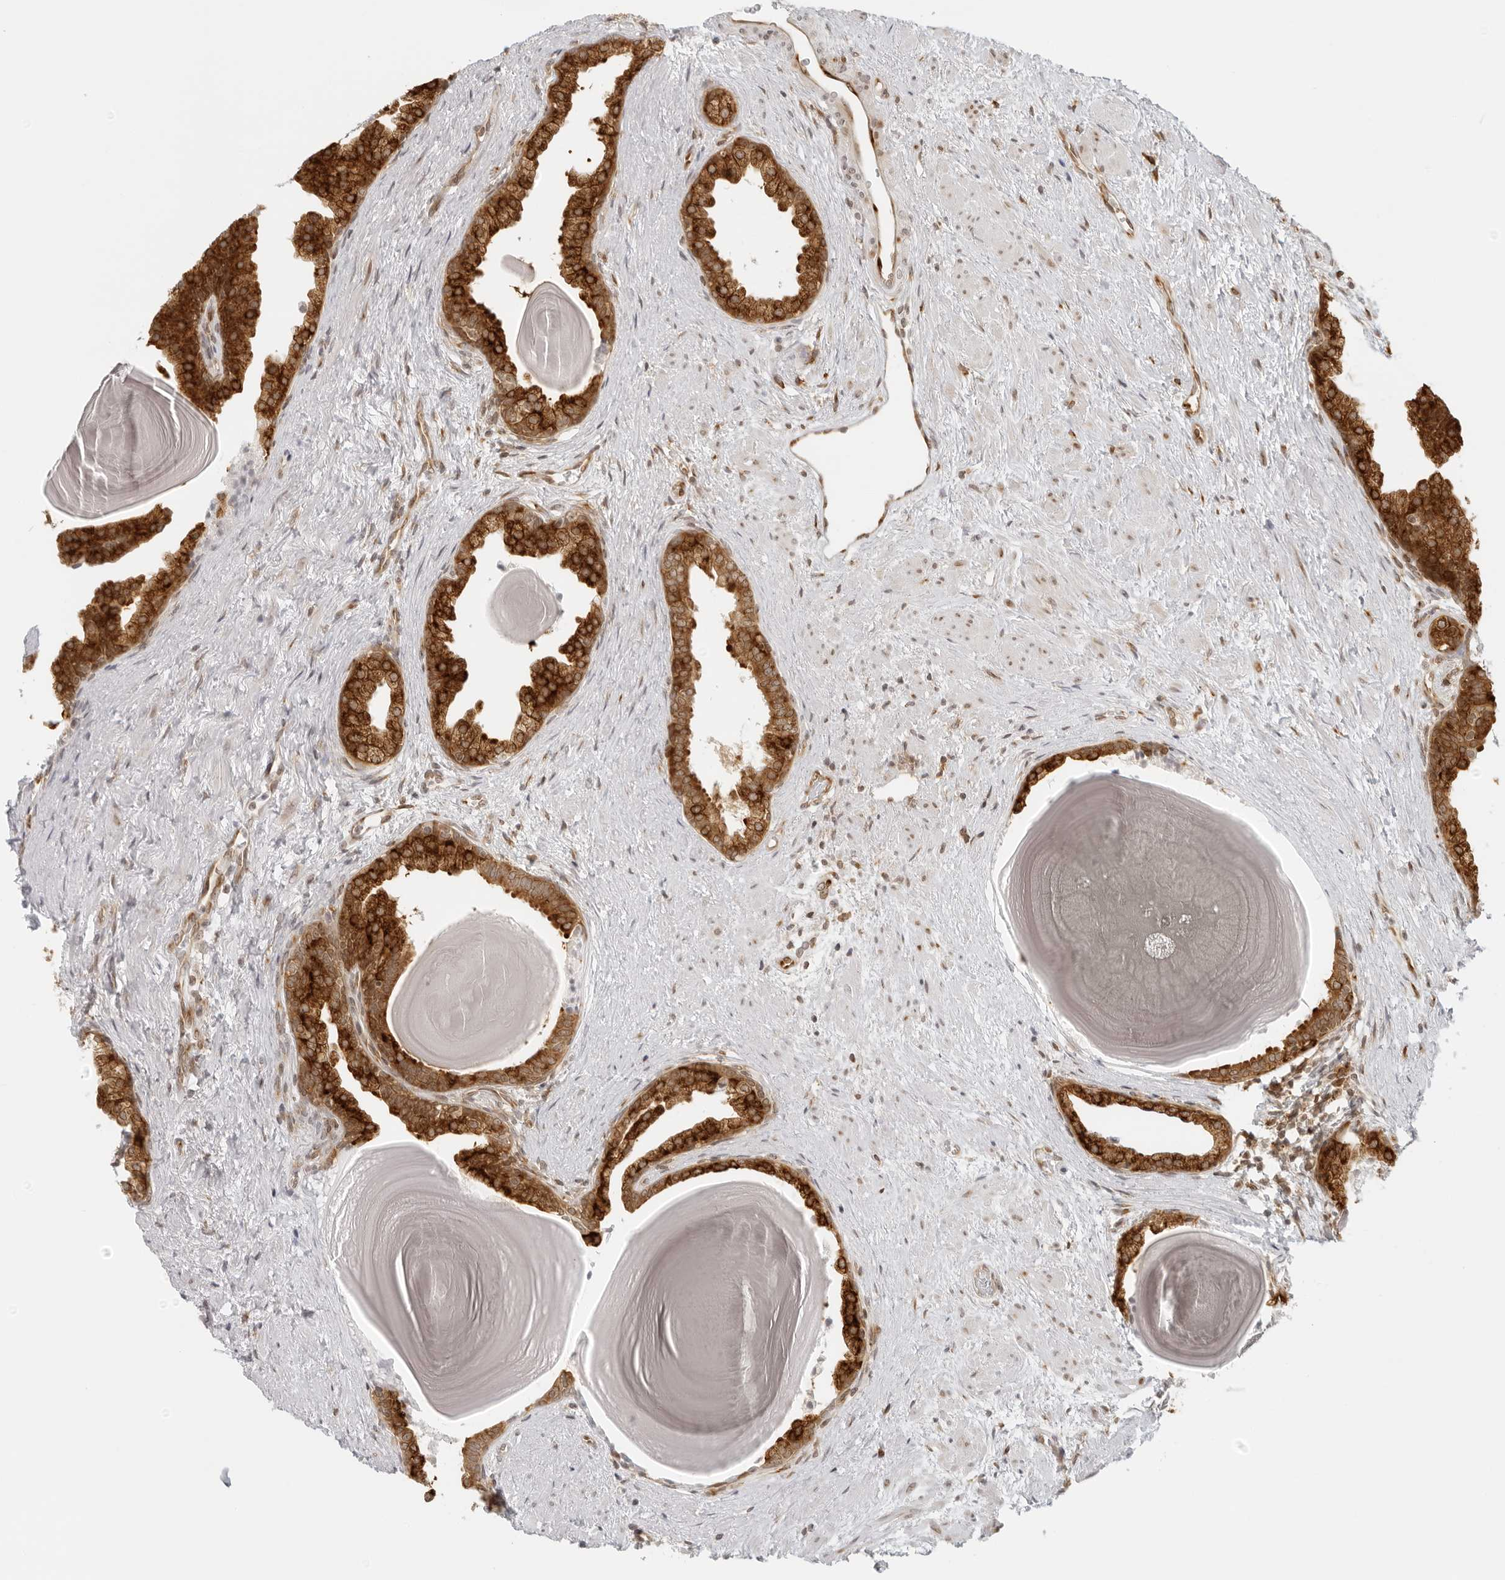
{"staining": {"intensity": "strong", "quantity": ">75%", "location": "cytoplasmic/membranous"}, "tissue": "prostate", "cell_type": "Glandular cells", "image_type": "normal", "snomed": [{"axis": "morphology", "description": "Normal tissue, NOS"}, {"axis": "topography", "description": "Prostate"}], "caption": "Immunohistochemistry (IHC) photomicrograph of normal human prostate stained for a protein (brown), which shows high levels of strong cytoplasmic/membranous staining in about >75% of glandular cells.", "gene": "EIF4G1", "patient": {"sex": "male", "age": 48}}